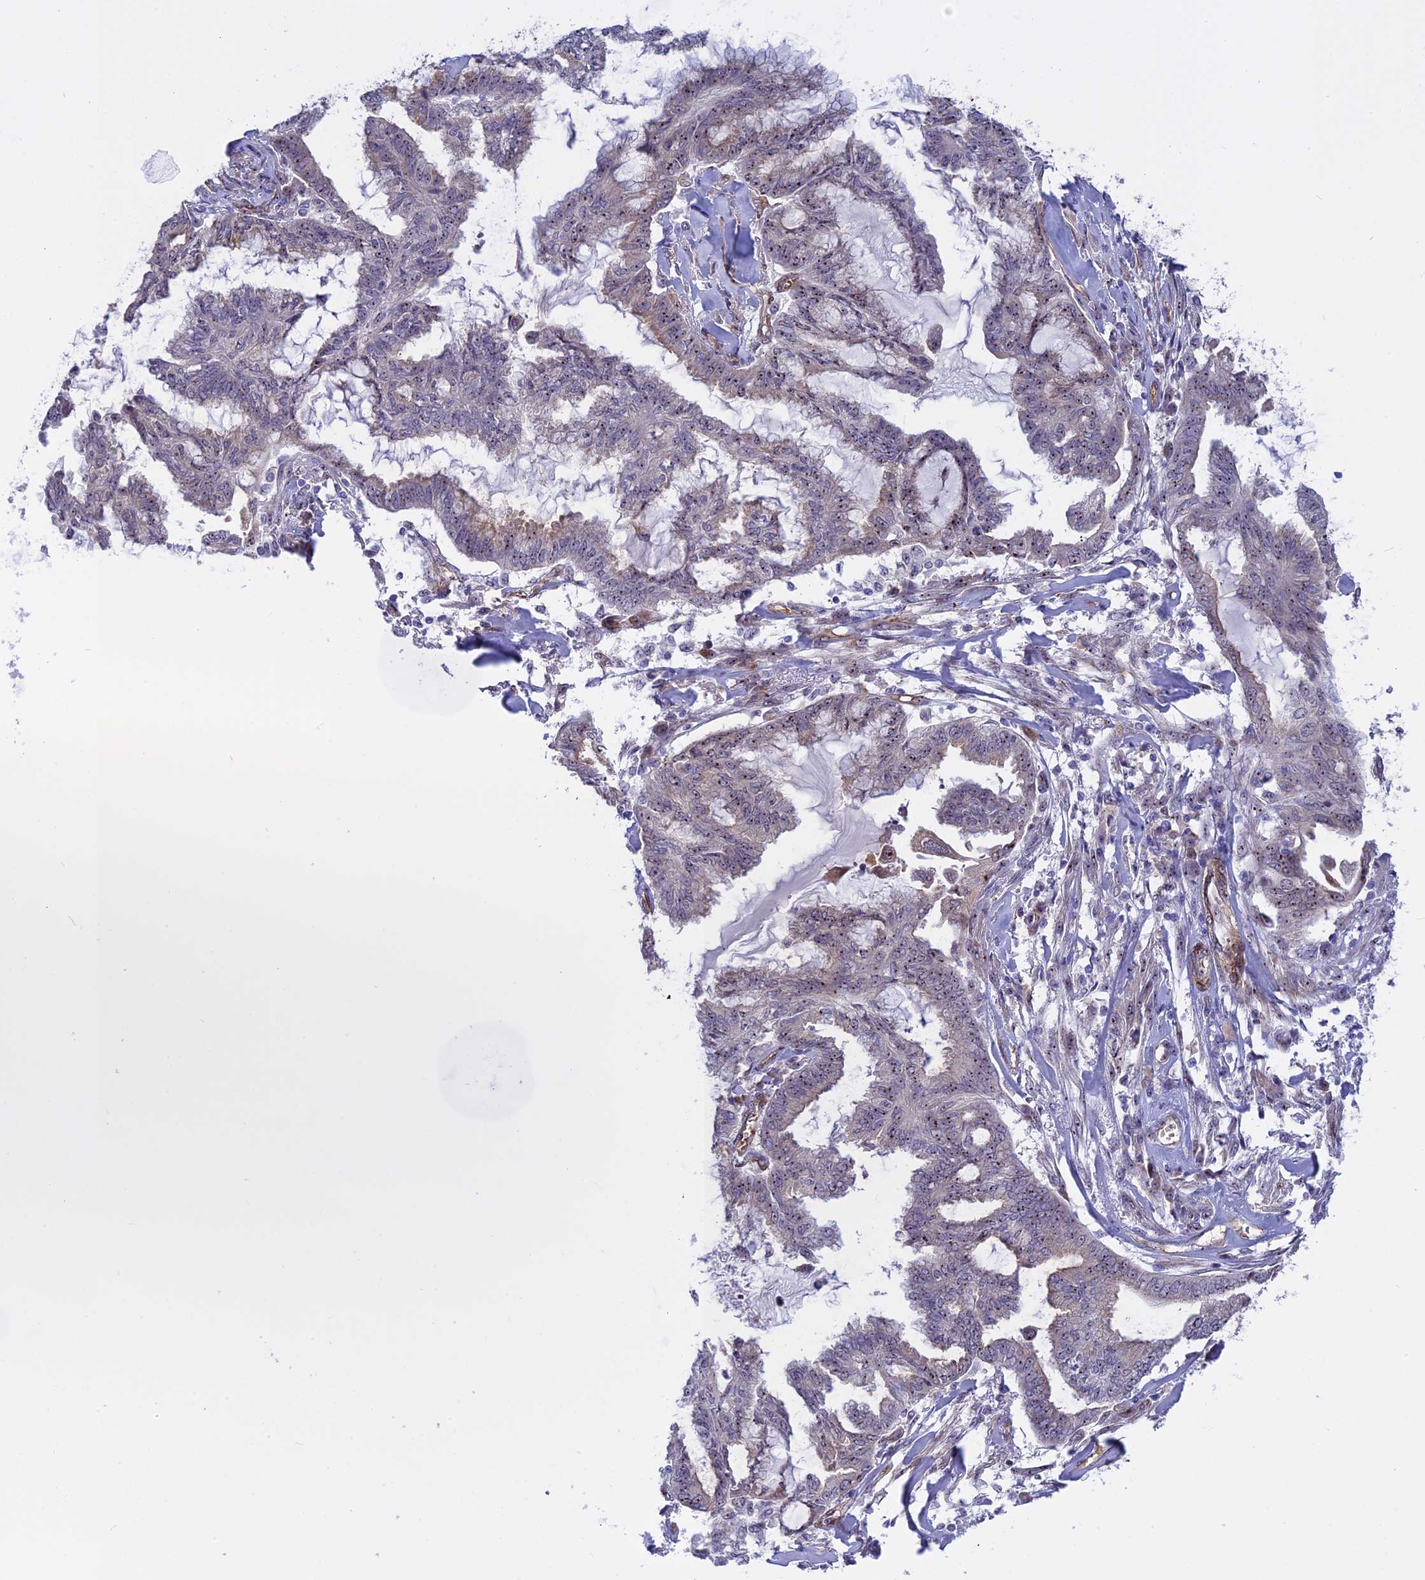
{"staining": {"intensity": "moderate", "quantity": "<25%", "location": "nuclear"}, "tissue": "endometrial cancer", "cell_type": "Tumor cells", "image_type": "cancer", "snomed": [{"axis": "morphology", "description": "Adenocarcinoma, NOS"}, {"axis": "topography", "description": "Endometrium"}], "caption": "IHC of human adenocarcinoma (endometrial) shows low levels of moderate nuclear staining in about <25% of tumor cells.", "gene": "DBNDD1", "patient": {"sex": "female", "age": 86}}